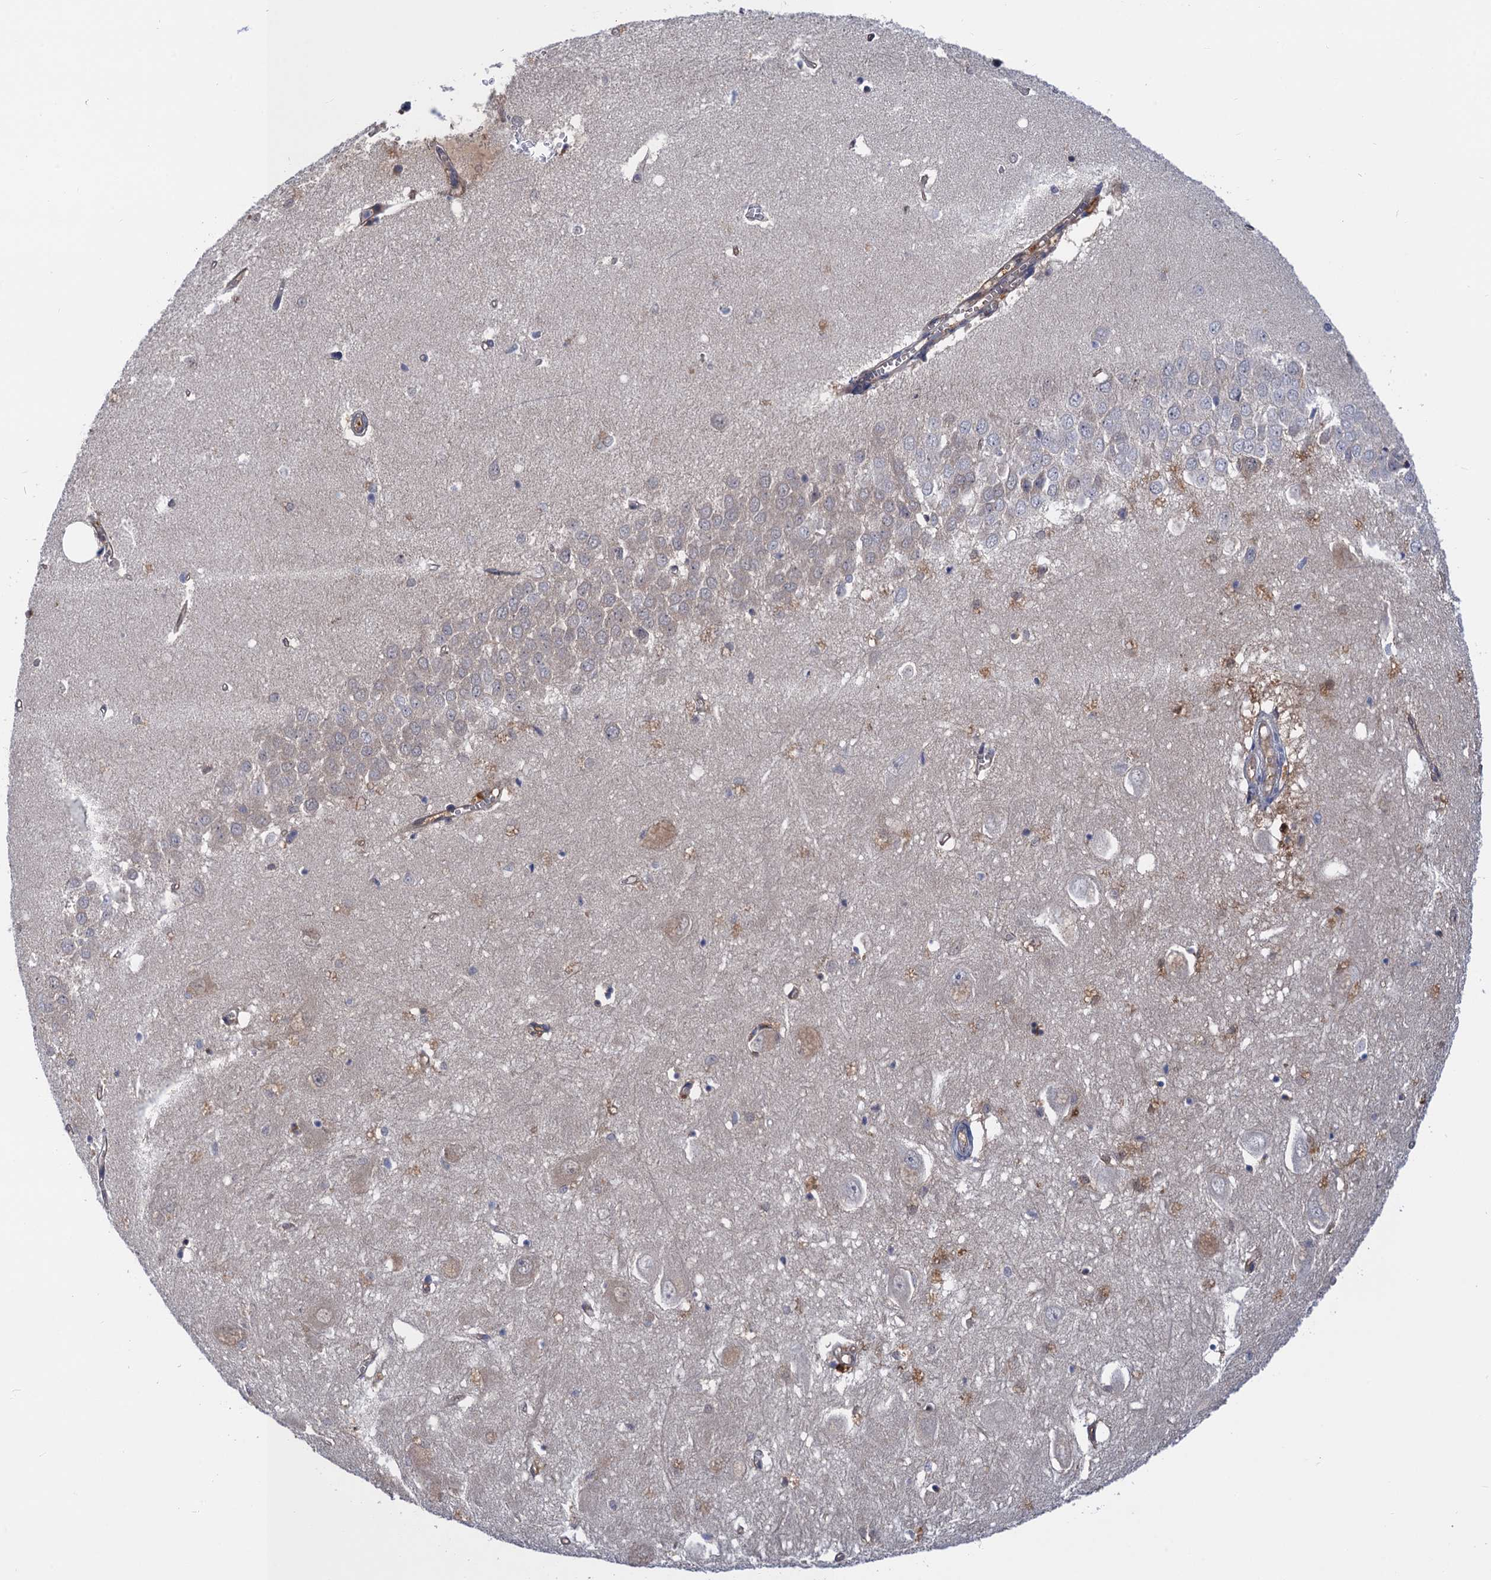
{"staining": {"intensity": "negative", "quantity": "none", "location": "none"}, "tissue": "hippocampus", "cell_type": "Glial cells", "image_type": "normal", "snomed": [{"axis": "morphology", "description": "Normal tissue, NOS"}, {"axis": "topography", "description": "Hippocampus"}], "caption": "This is an immunohistochemistry (IHC) histopathology image of unremarkable human hippocampus. There is no positivity in glial cells.", "gene": "NEK8", "patient": {"sex": "female", "age": 64}}